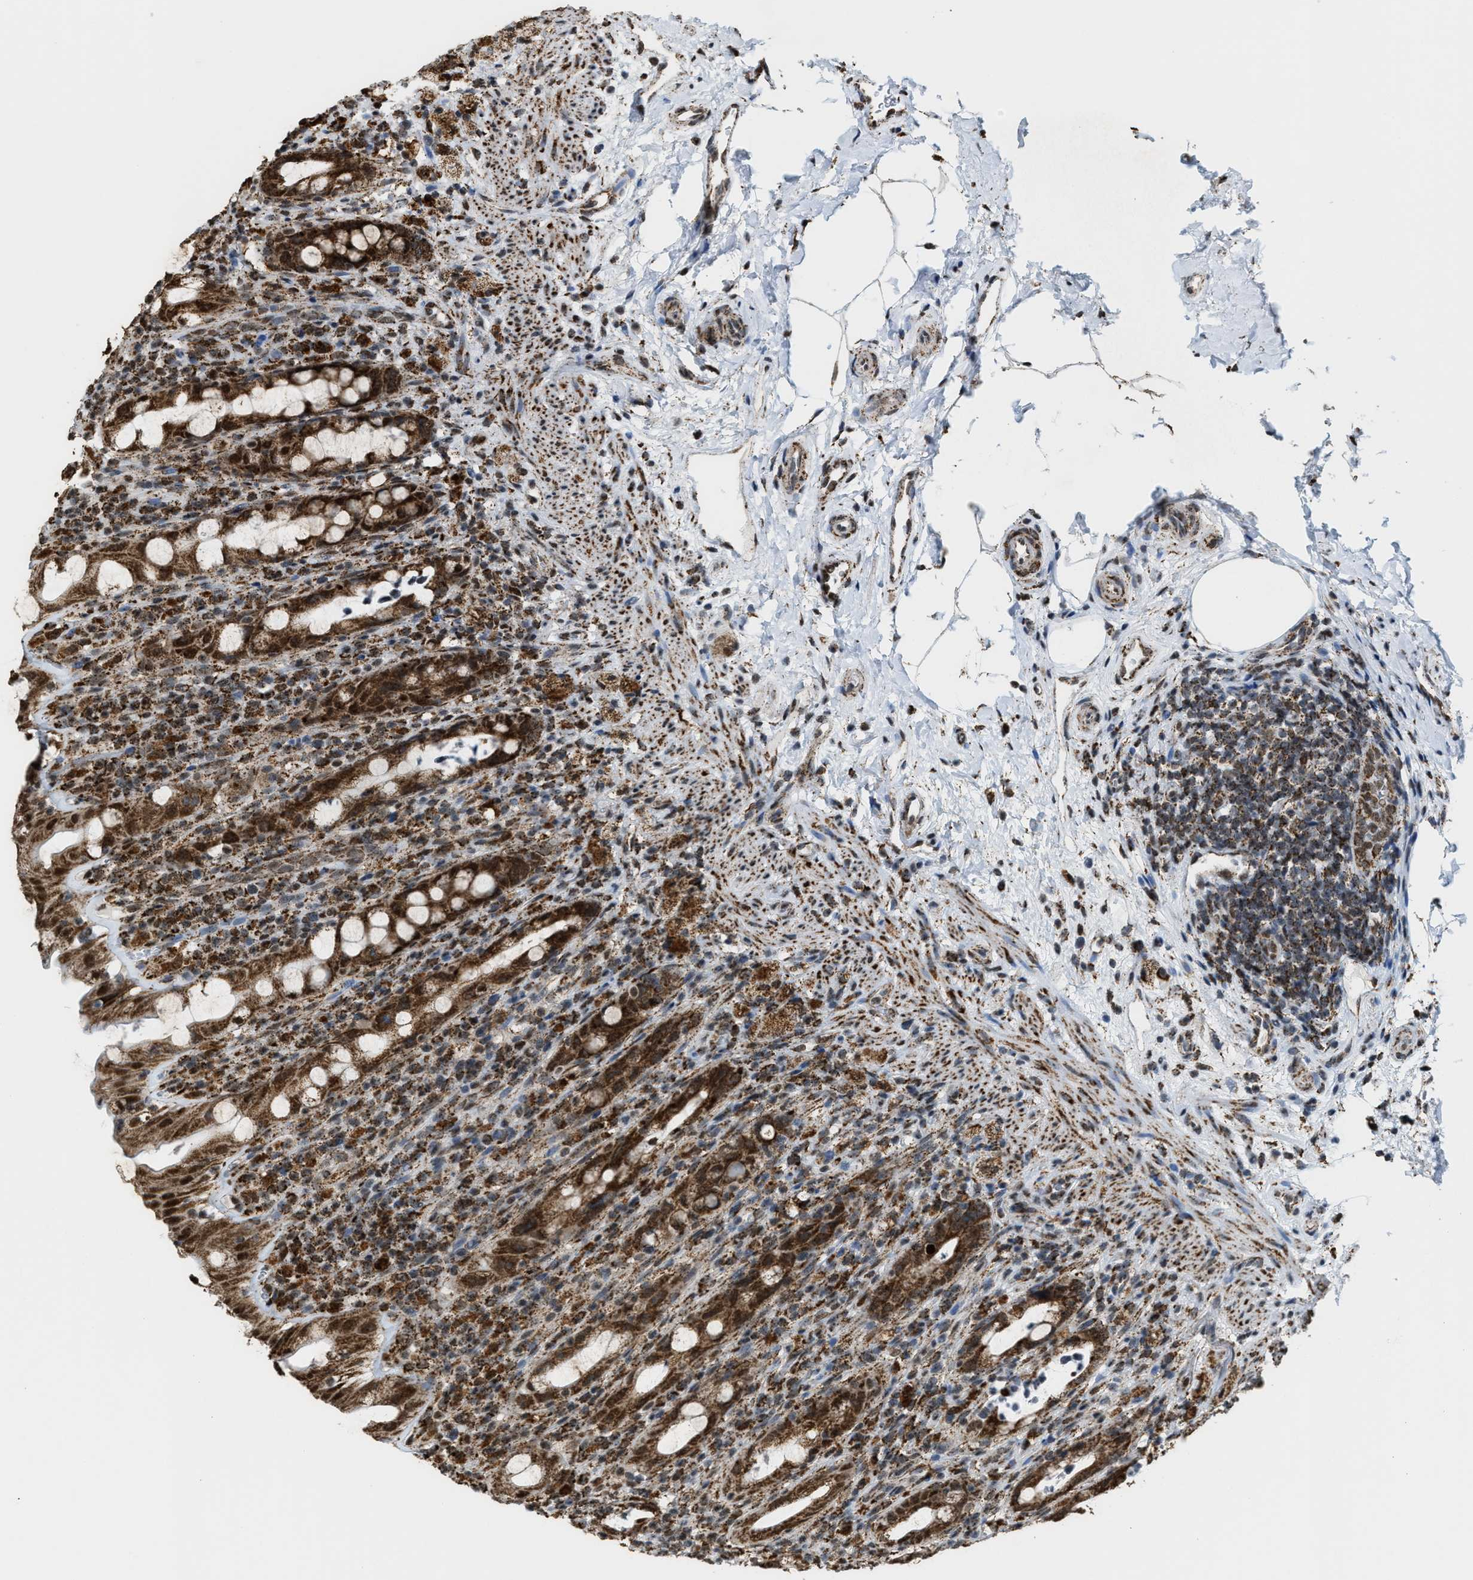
{"staining": {"intensity": "strong", "quantity": ">75%", "location": "cytoplasmic/membranous,nuclear"}, "tissue": "rectum", "cell_type": "Glandular cells", "image_type": "normal", "snomed": [{"axis": "morphology", "description": "Normal tissue, NOS"}, {"axis": "topography", "description": "Rectum"}], "caption": "DAB (3,3'-diaminobenzidine) immunohistochemical staining of unremarkable rectum demonstrates strong cytoplasmic/membranous,nuclear protein expression in about >75% of glandular cells. The protein of interest is shown in brown color, while the nuclei are stained blue.", "gene": "HIBADH", "patient": {"sex": "male", "age": 44}}